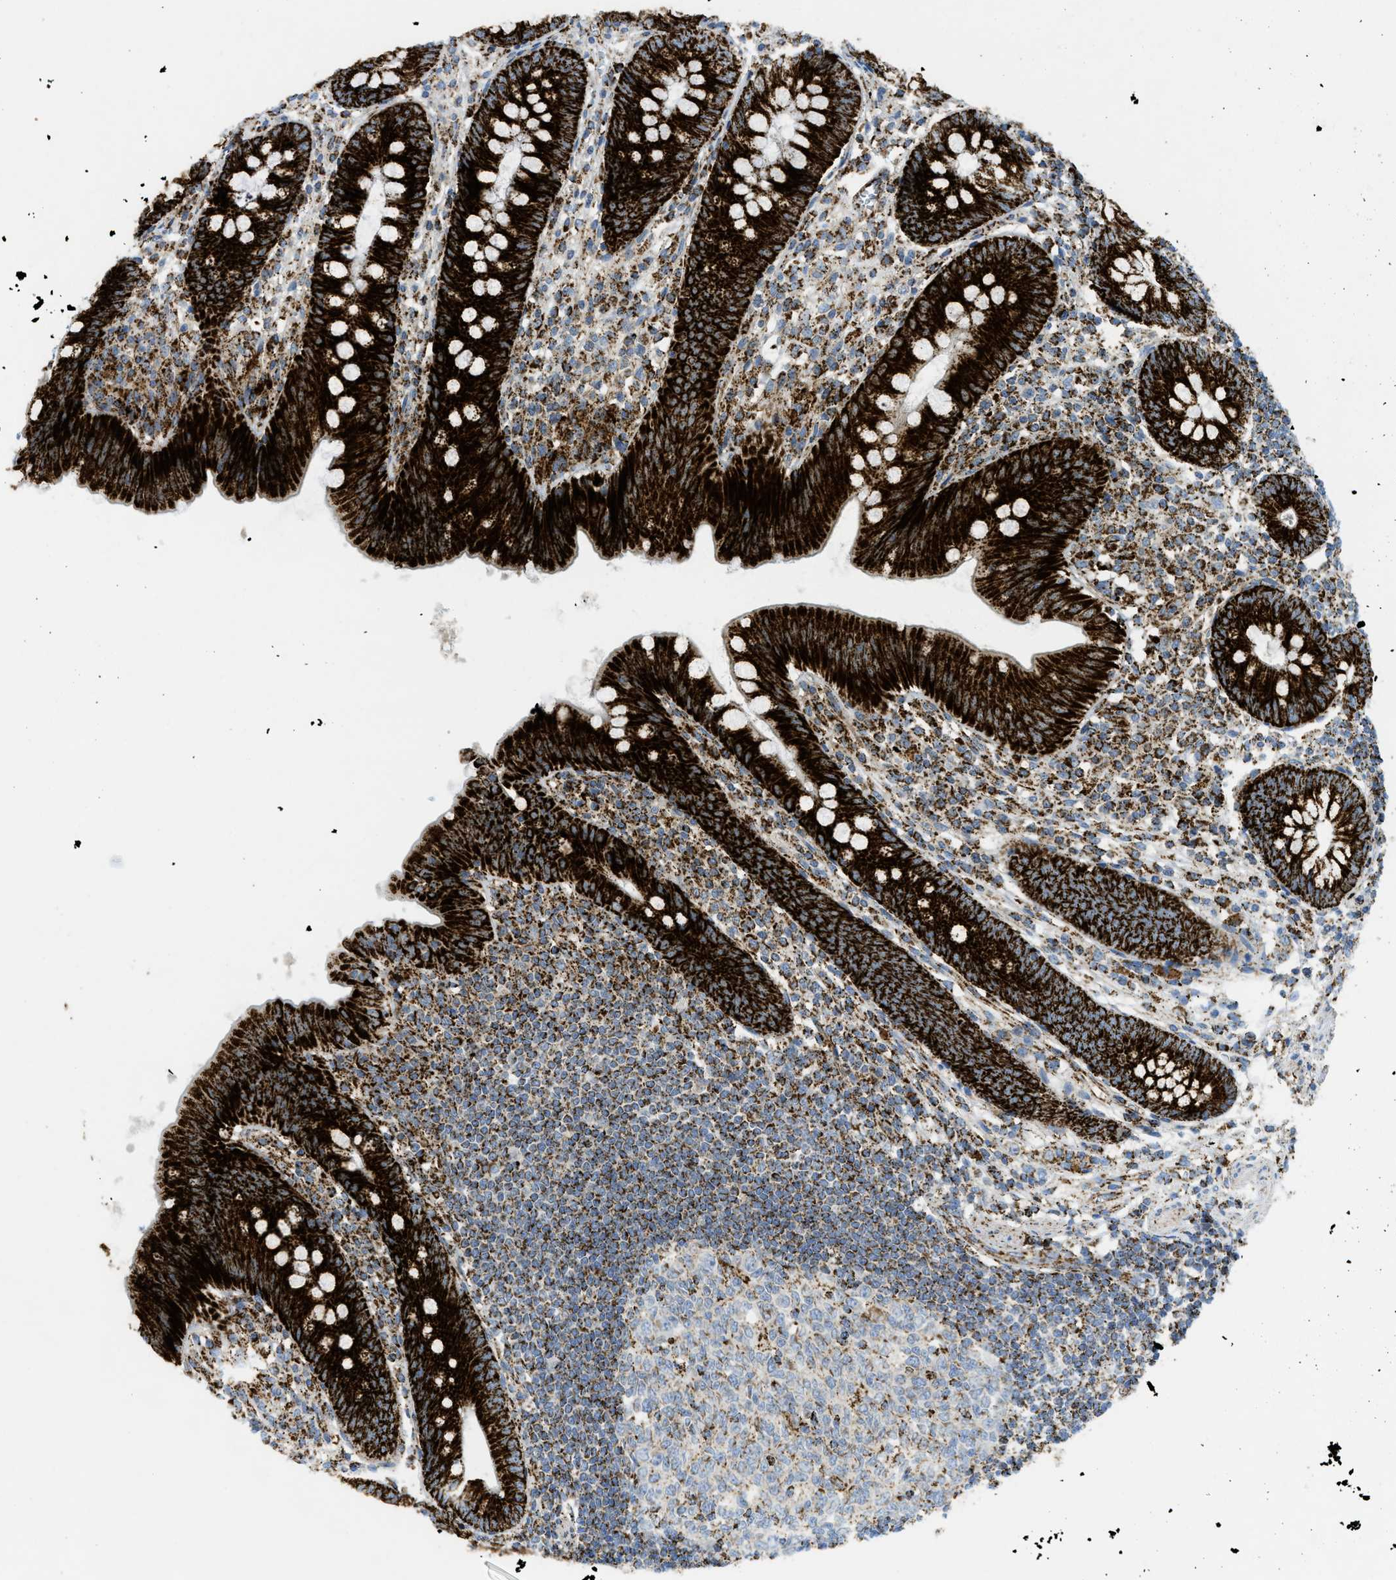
{"staining": {"intensity": "strong", "quantity": ">75%", "location": "cytoplasmic/membranous"}, "tissue": "appendix", "cell_type": "Glandular cells", "image_type": "normal", "snomed": [{"axis": "morphology", "description": "Normal tissue, NOS"}, {"axis": "topography", "description": "Appendix"}], "caption": "This histopathology image shows IHC staining of benign appendix, with high strong cytoplasmic/membranous expression in approximately >75% of glandular cells.", "gene": "SQOR", "patient": {"sex": "male", "age": 56}}